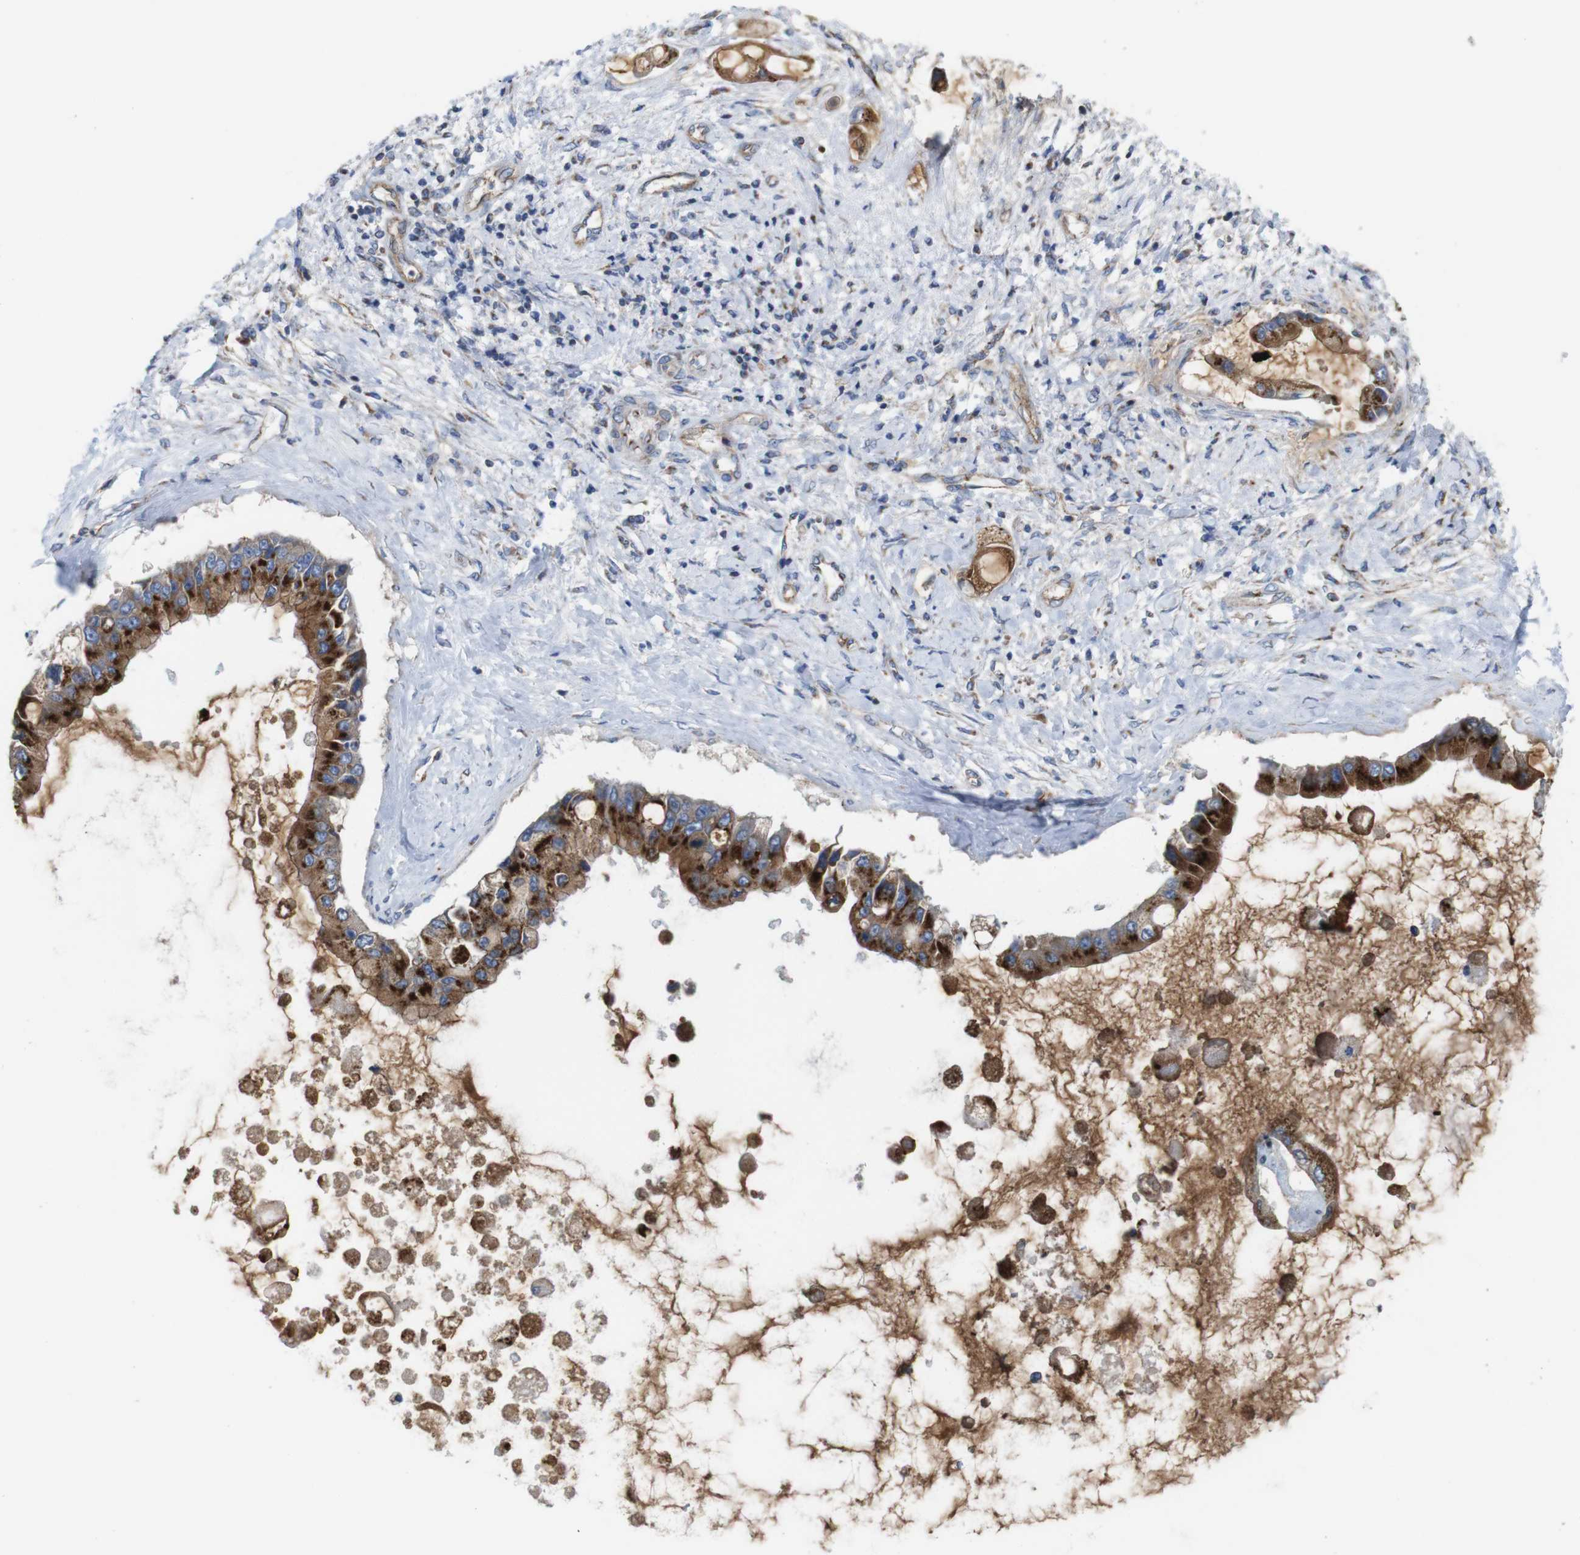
{"staining": {"intensity": "strong", "quantity": "25%-75%", "location": "cytoplasmic/membranous"}, "tissue": "liver cancer", "cell_type": "Tumor cells", "image_type": "cancer", "snomed": [{"axis": "morphology", "description": "Cholangiocarcinoma"}, {"axis": "topography", "description": "Liver"}], "caption": "Liver cancer (cholangiocarcinoma) stained for a protein (brown) displays strong cytoplasmic/membranous positive expression in about 25%-75% of tumor cells.", "gene": "EFCAB14", "patient": {"sex": "male", "age": 50}}